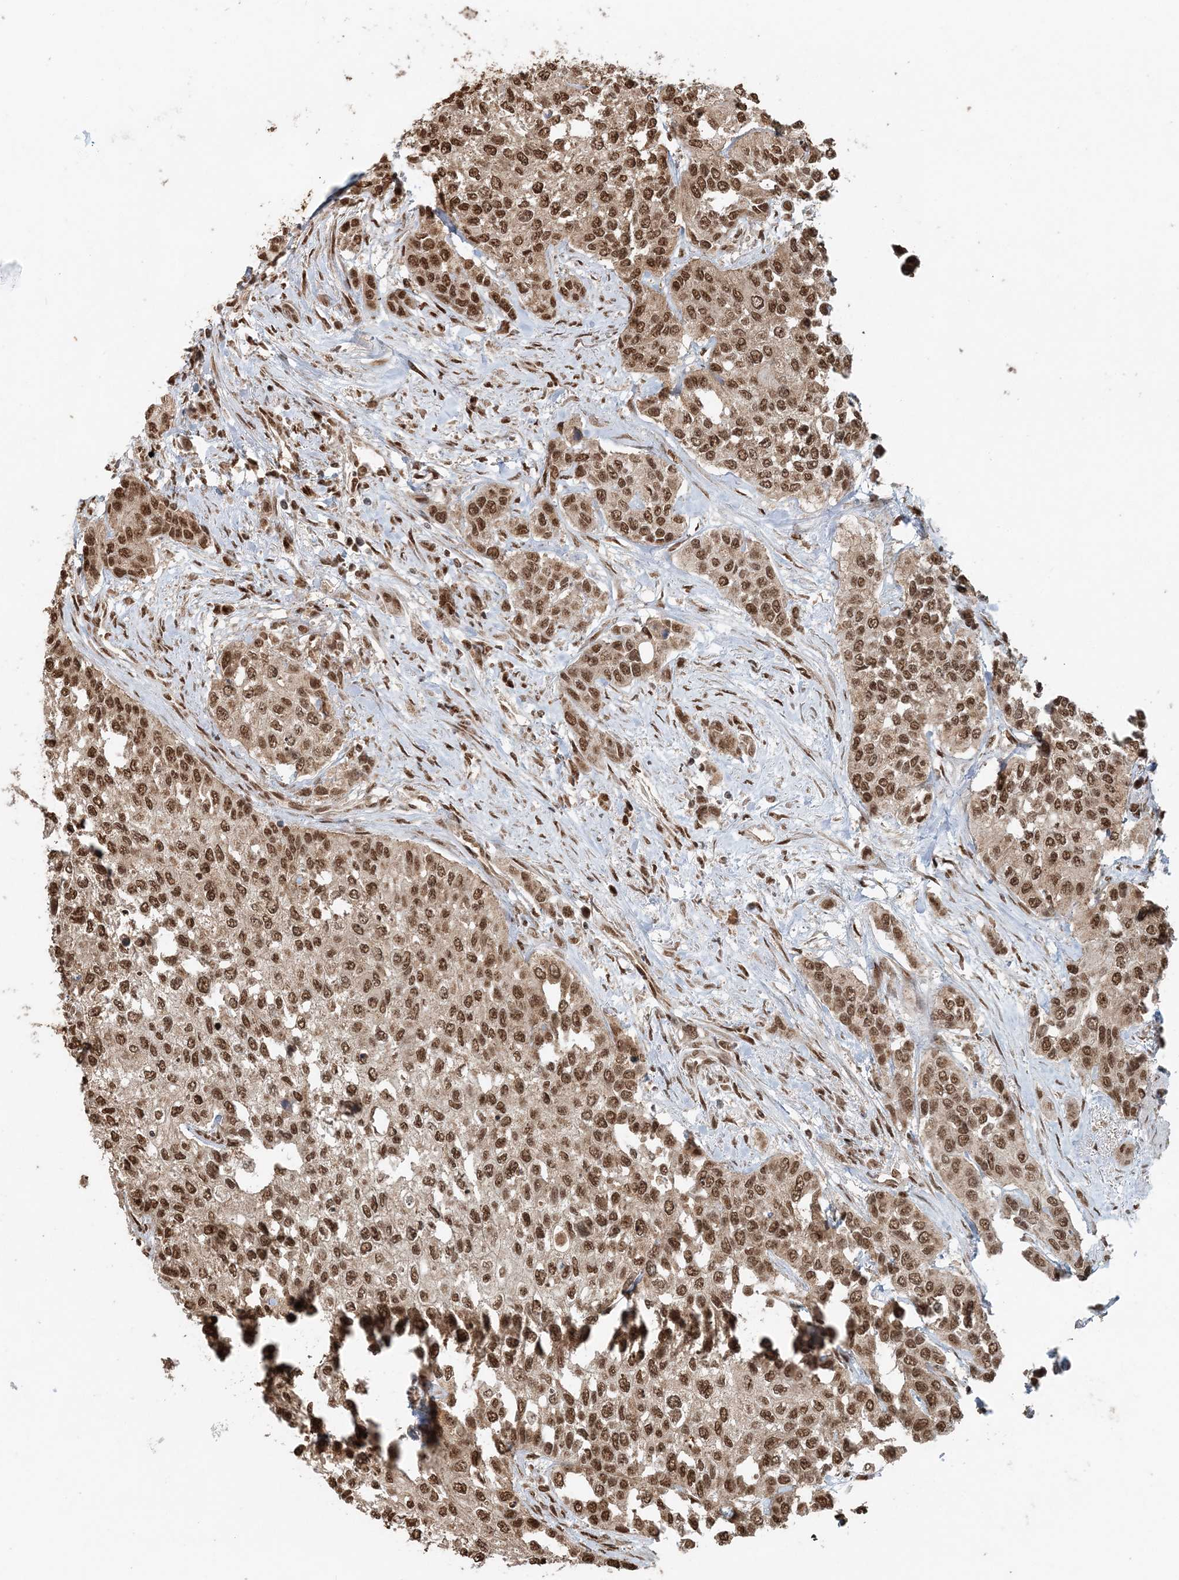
{"staining": {"intensity": "moderate", "quantity": ">75%", "location": "nuclear"}, "tissue": "urothelial cancer", "cell_type": "Tumor cells", "image_type": "cancer", "snomed": [{"axis": "morphology", "description": "Normal tissue, NOS"}, {"axis": "morphology", "description": "Urothelial carcinoma, High grade"}, {"axis": "topography", "description": "Vascular tissue"}, {"axis": "topography", "description": "Urinary bladder"}], "caption": "IHC (DAB (3,3'-diaminobenzidine)) staining of urothelial cancer shows moderate nuclear protein positivity in about >75% of tumor cells.", "gene": "ARHGAP35", "patient": {"sex": "female", "age": 56}}